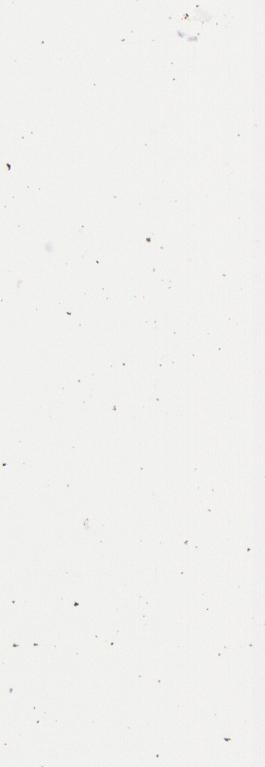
{"staining": {"intensity": "weak", "quantity": ">75%", "location": "cytoplasmic/membranous"}, "tissue": "adipose tissue", "cell_type": "Adipocytes", "image_type": "normal", "snomed": [{"axis": "morphology", "description": "Normal tissue, NOS"}, {"axis": "morphology", "description": "Duct carcinoma"}, {"axis": "topography", "description": "Breast"}, {"axis": "topography", "description": "Adipose tissue"}], "caption": "IHC image of unremarkable adipose tissue: adipose tissue stained using immunohistochemistry shows low levels of weak protein expression localized specifically in the cytoplasmic/membranous of adipocytes, appearing as a cytoplasmic/membranous brown color.", "gene": "CHUK", "patient": {"sex": "female", "age": 37}}